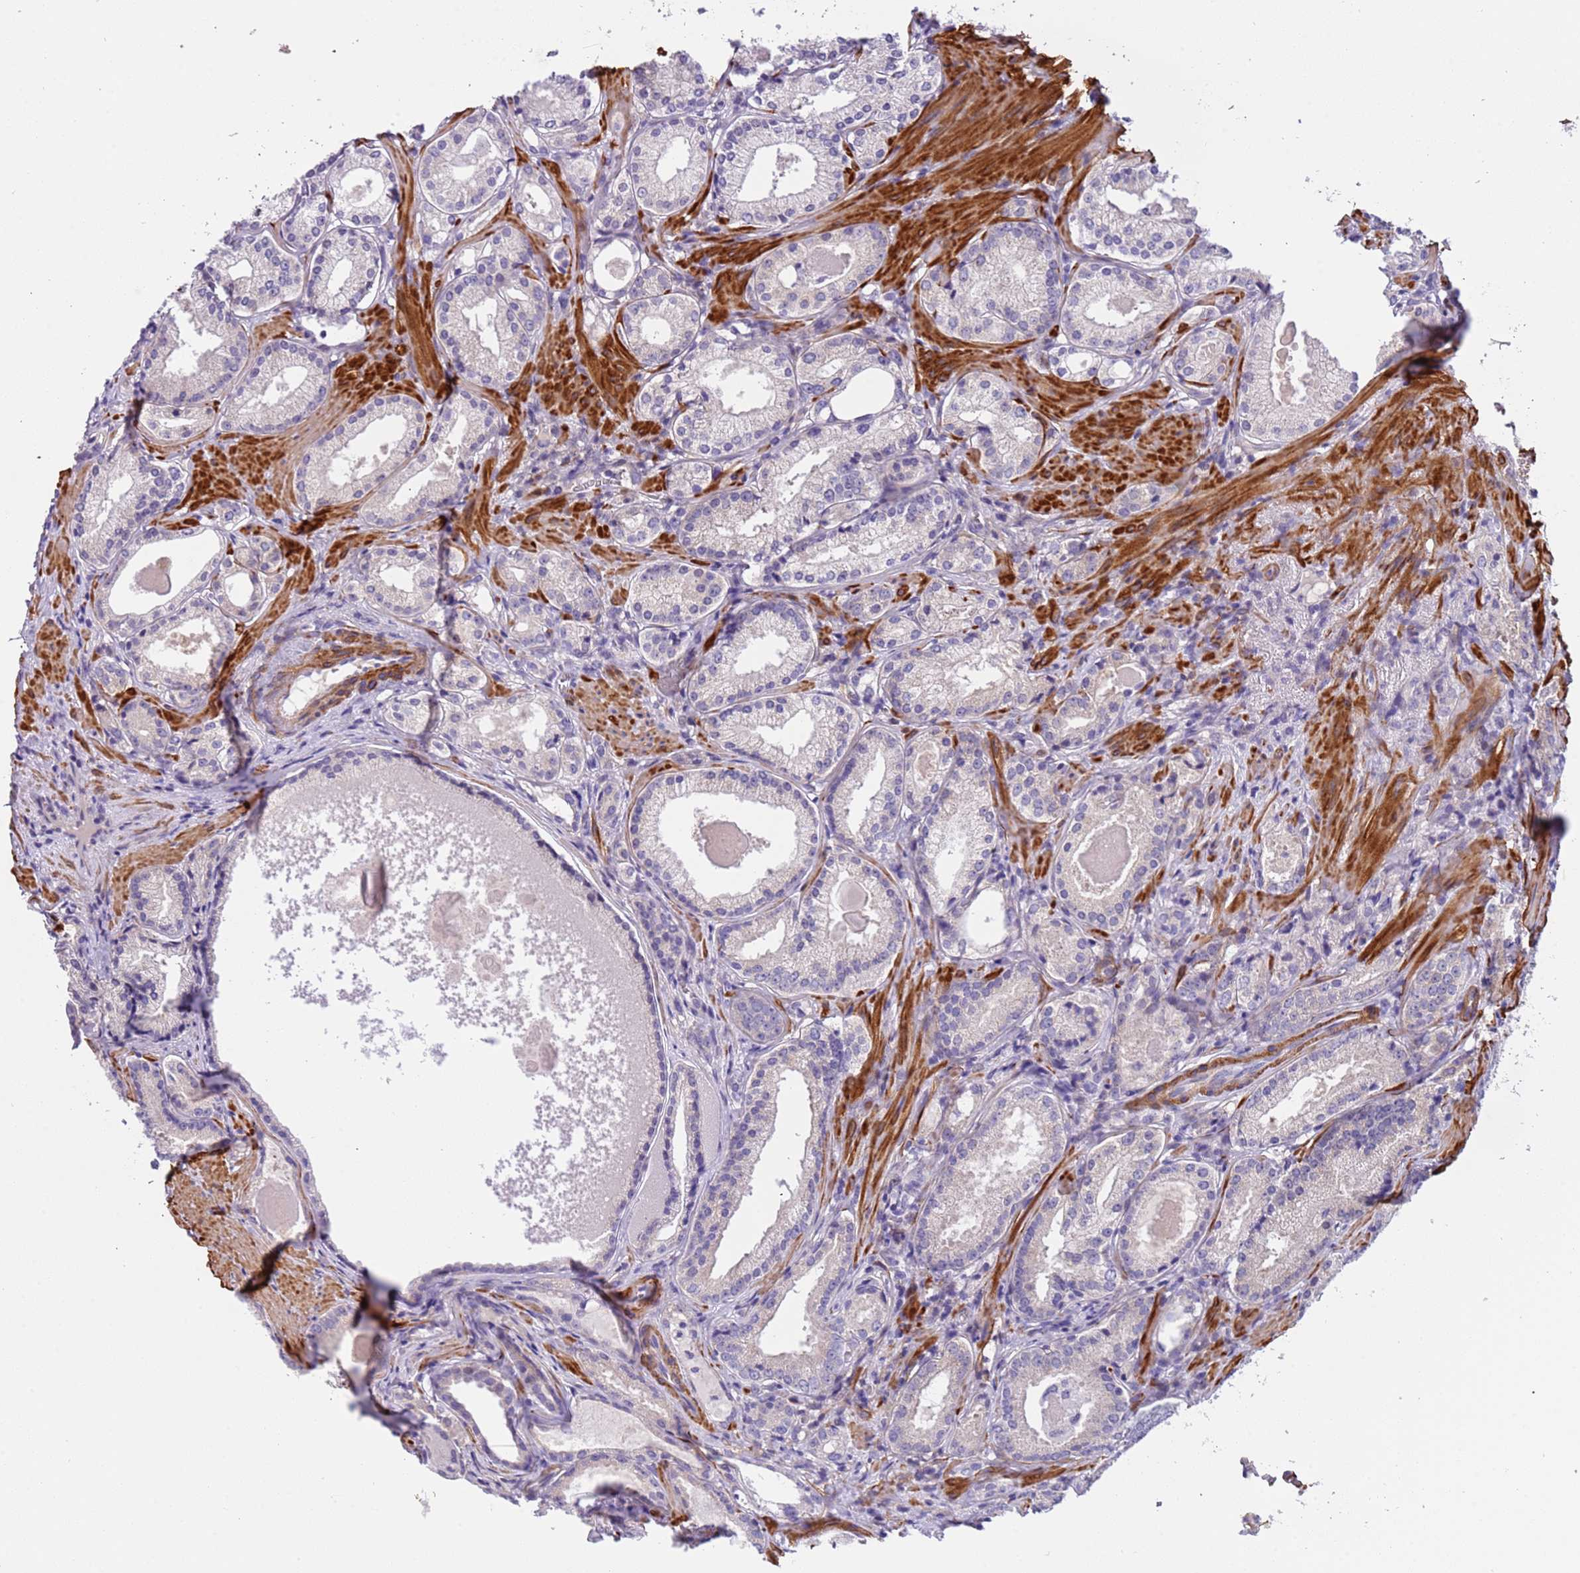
{"staining": {"intensity": "negative", "quantity": "none", "location": "none"}, "tissue": "prostate cancer", "cell_type": "Tumor cells", "image_type": "cancer", "snomed": [{"axis": "morphology", "description": "Adenocarcinoma, Low grade"}, {"axis": "topography", "description": "Prostate"}], "caption": "This is a histopathology image of immunohistochemistry (IHC) staining of low-grade adenocarcinoma (prostate), which shows no positivity in tumor cells.", "gene": "PLEKHH1", "patient": {"sex": "male", "age": 57}}